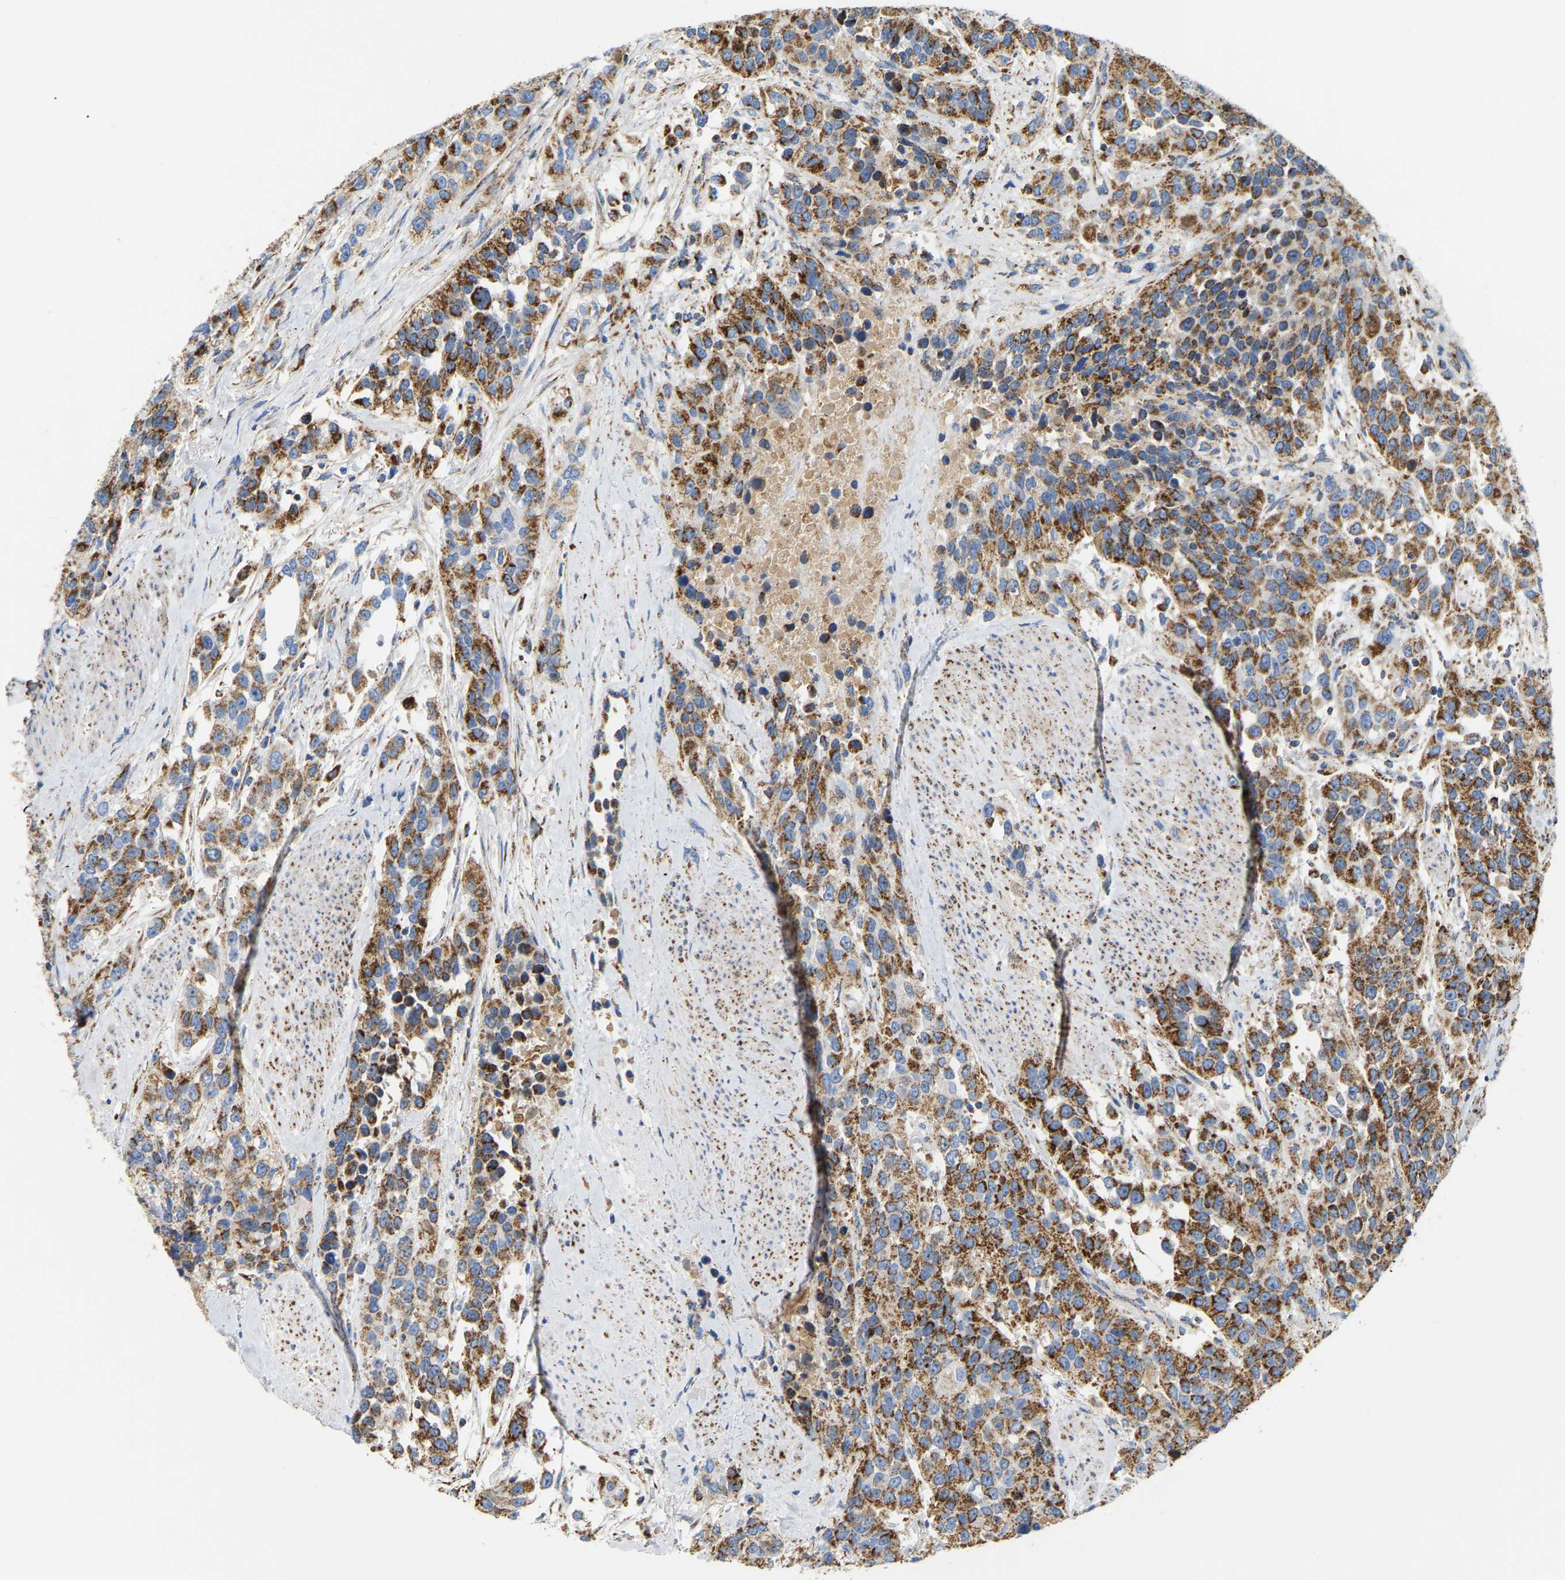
{"staining": {"intensity": "moderate", "quantity": ">75%", "location": "cytoplasmic/membranous"}, "tissue": "urothelial cancer", "cell_type": "Tumor cells", "image_type": "cancer", "snomed": [{"axis": "morphology", "description": "Urothelial carcinoma, High grade"}, {"axis": "topography", "description": "Urinary bladder"}], "caption": "This histopathology image displays immunohistochemistry (IHC) staining of human urothelial carcinoma (high-grade), with medium moderate cytoplasmic/membranous staining in about >75% of tumor cells.", "gene": "HIBADH", "patient": {"sex": "female", "age": 80}}